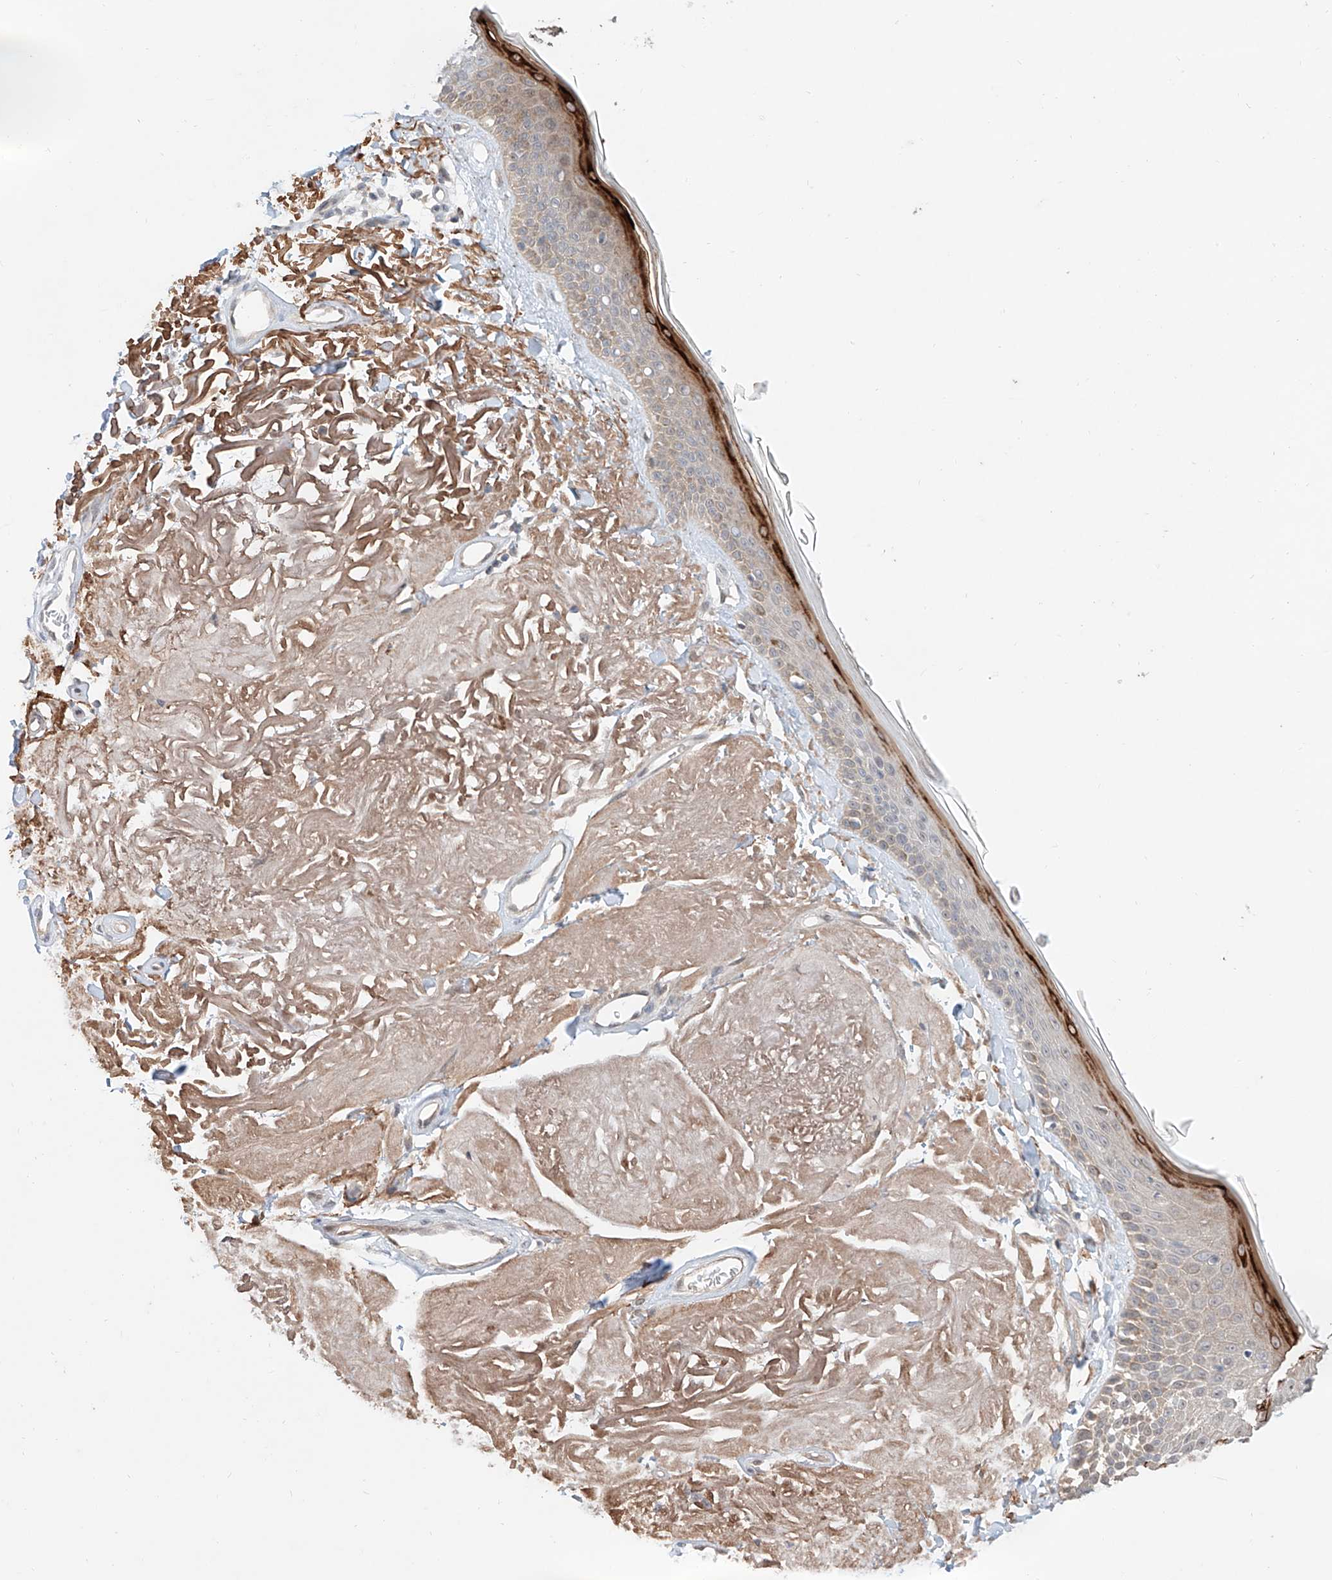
{"staining": {"intensity": "weak", "quantity": ">75%", "location": "cytoplasmic/membranous"}, "tissue": "skin", "cell_type": "Fibroblasts", "image_type": "normal", "snomed": [{"axis": "morphology", "description": "Normal tissue, NOS"}, {"axis": "topography", "description": "Skin"}, {"axis": "topography", "description": "Skeletal muscle"}], "caption": "DAB (3,3'-diaminobenzidine) immunohistochemical staining of benign human skin displays weak cytoplasmic/membranous protein staining in approximately >75% of fibroblasts.", "gene": "TSR2", "patient": {"sex": "male", "age": 83}}